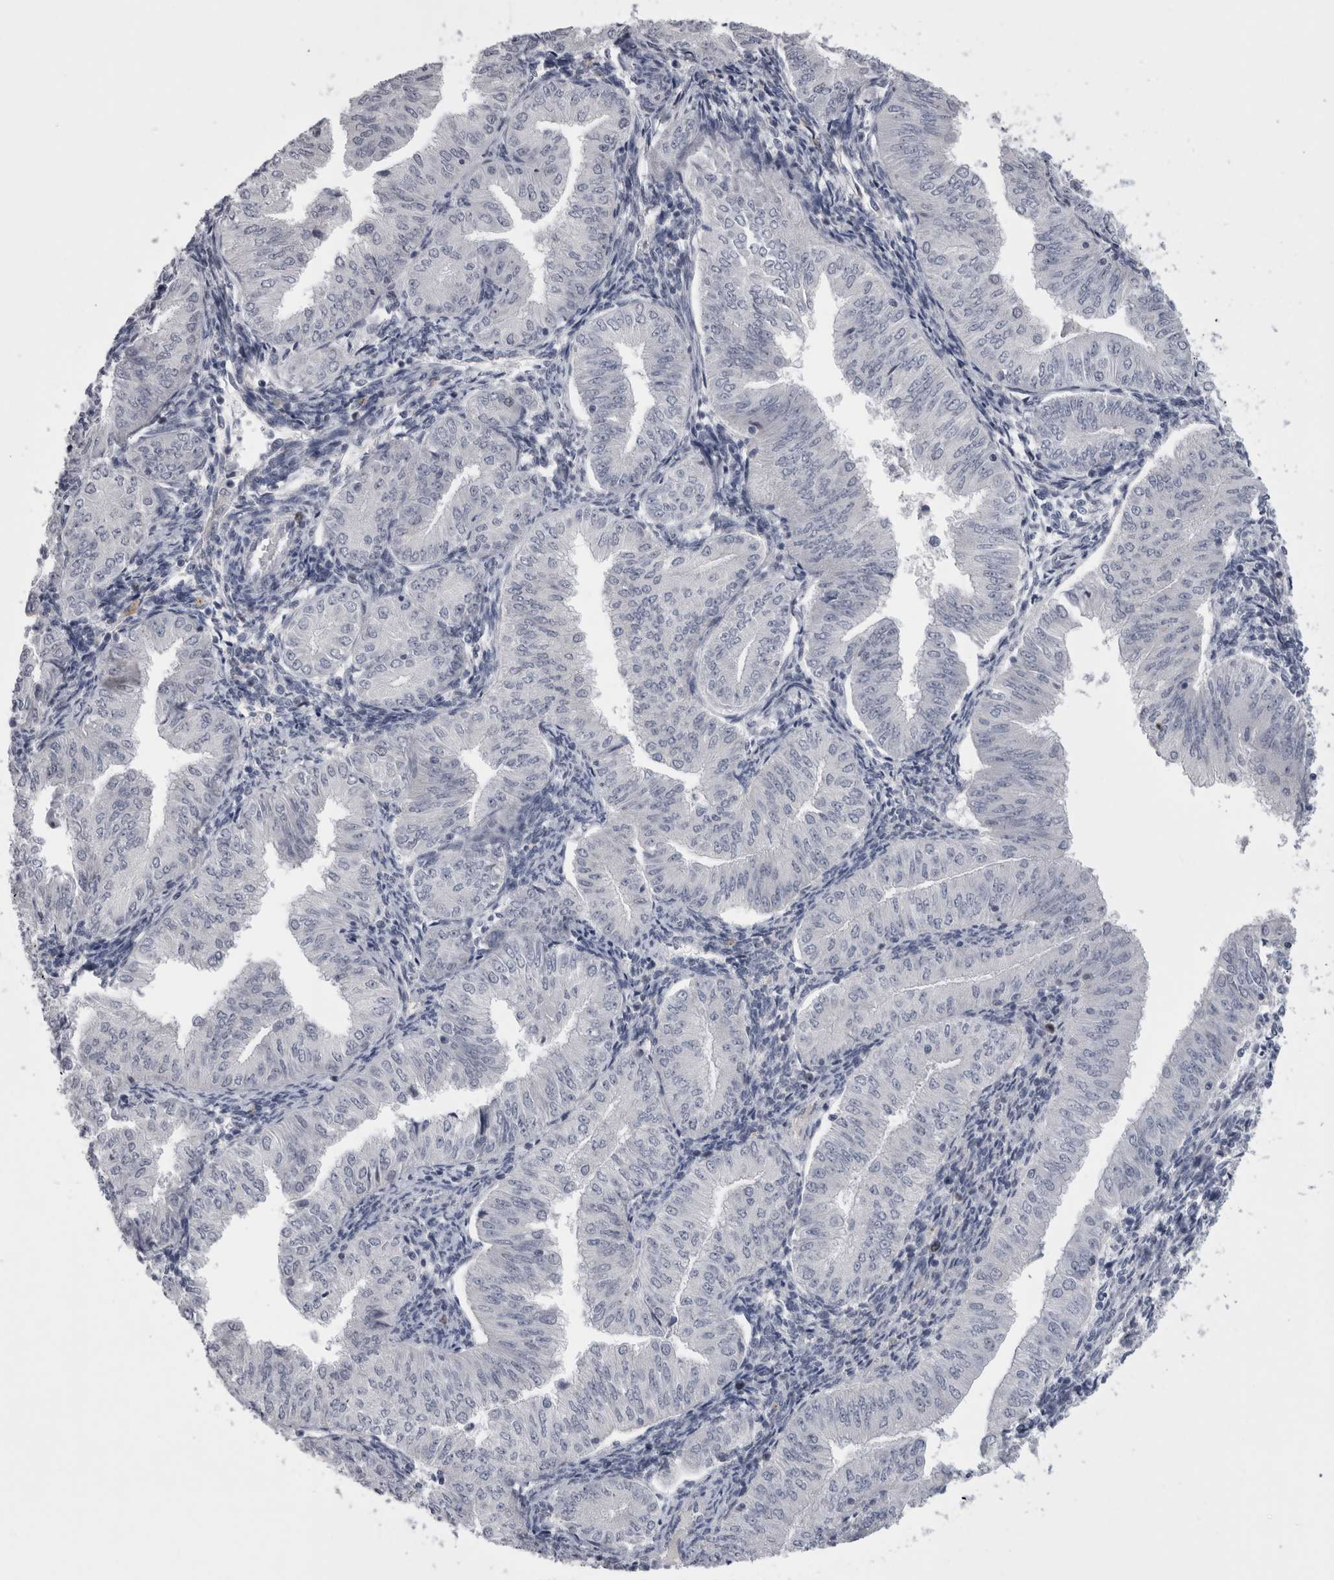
{"staining": {"intensity": "negative", "quantity": "none", "location": "none"}, "tissue": "endometrial cancer", "cell_type": "Tumor cells", "image_type": "cancer", "snomed": [{"axis": "morphology", "description": "Normal tissue, NOS"}, {"axis": "morphology", "description": "Adenocarcinoma, NOS"}, {"axis": "topography", "description": "Endometrium"}], "caption": "DAB (3,3'-diaminobenzidine) immunohistochemical staining of endometrial adenocarcinoma exhibits no significant staining in tumor cells.", "gene": "KIF18B", "patient": {"sex": "female", "age": 53}}